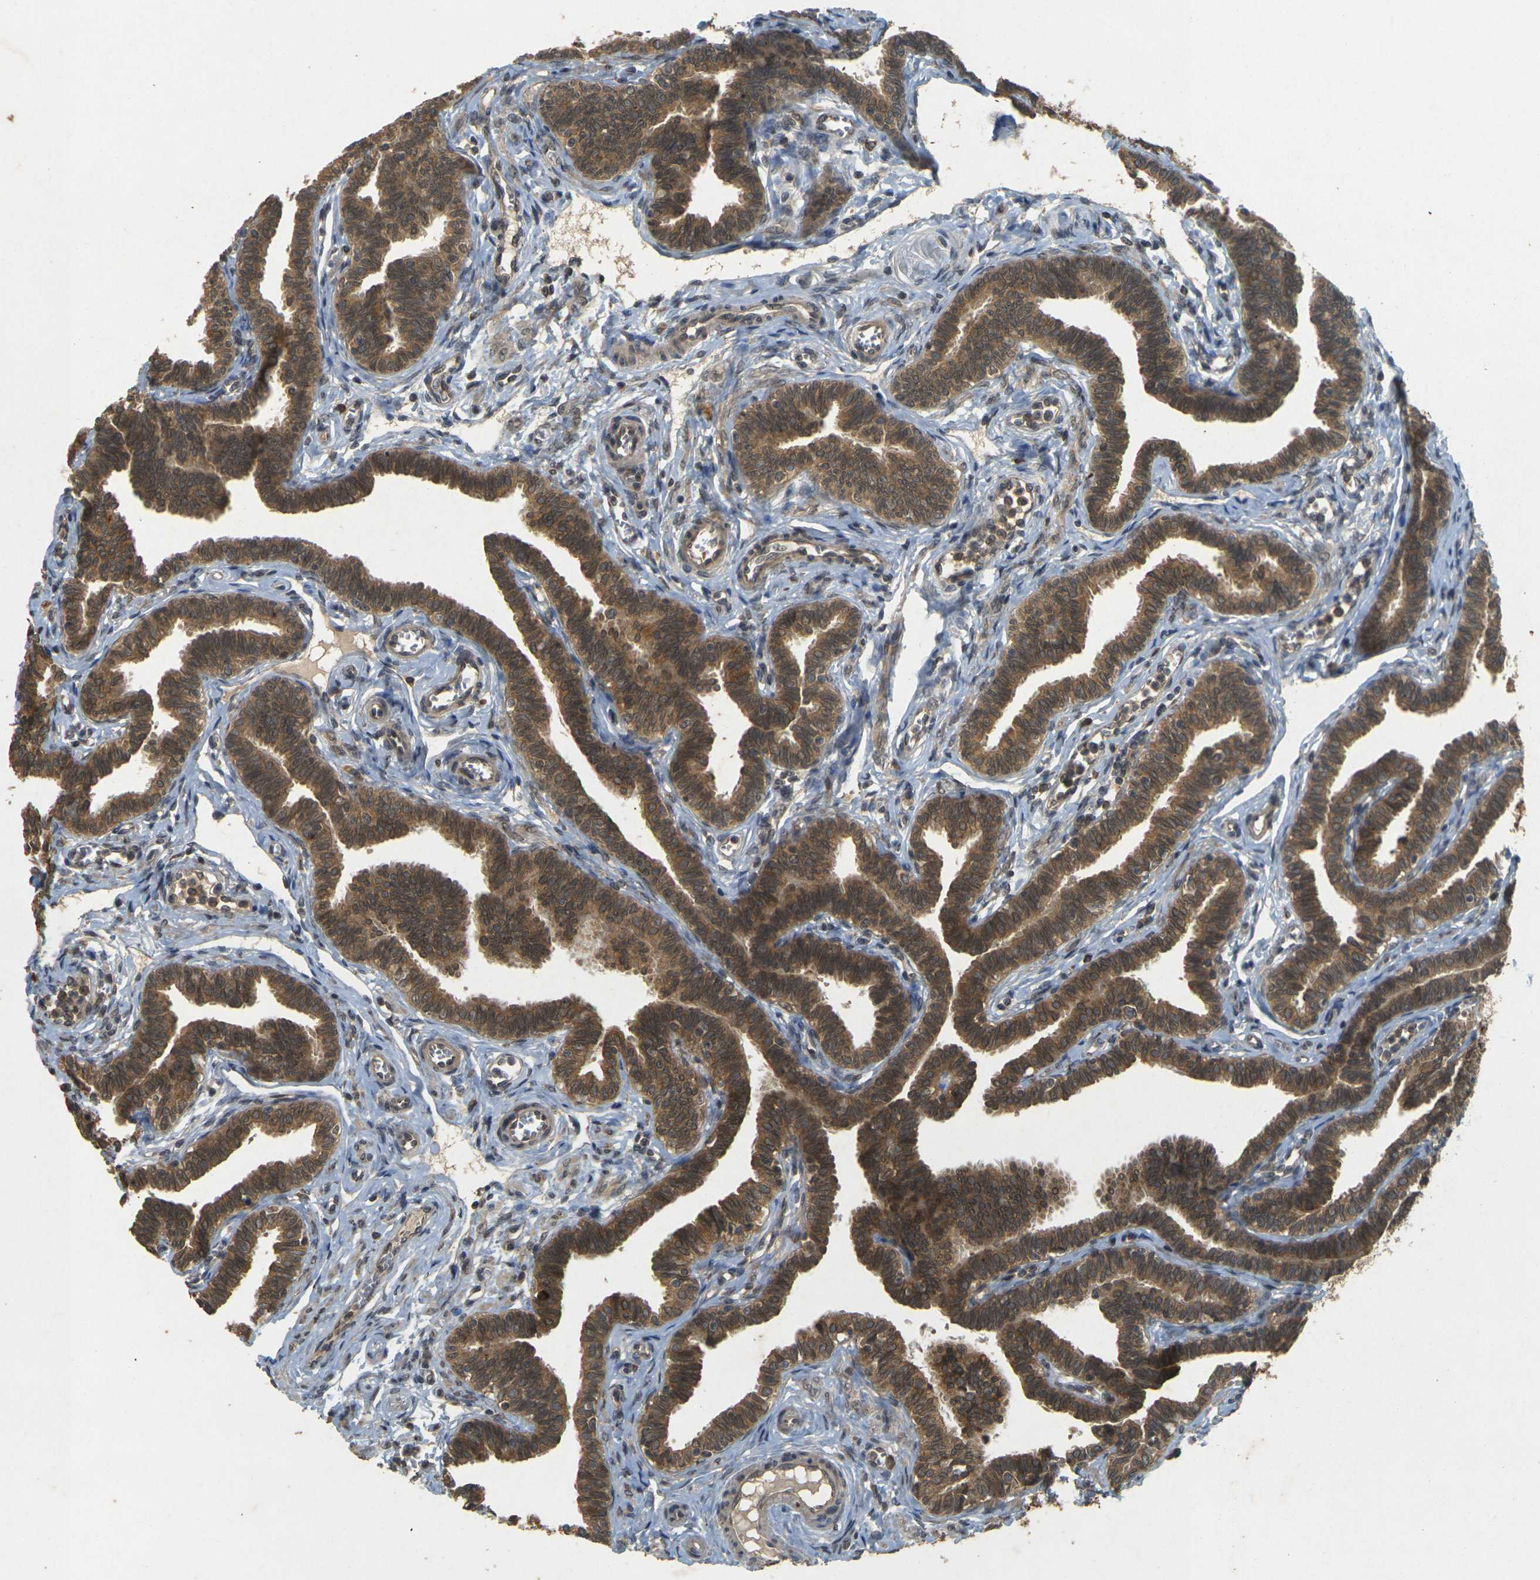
{"staining": {"intensity": "strong", "quantity": ">75%", "location": "cytoplasmic/membranous,nuclear"}, "tissue": "fallopian tube", "cell_type": "Glandular cells", "image_type": "normal", "snomed": [{"axis": "morphology", "description": "Normal tissue, NOS"}, {"axis": "topography", "description": "Fallopian tube"}, {"axis": "topography", "description": "Ovary"}], "caption": "Fallopian tube stained with DAB (3,3'-diaminobenzidine) IHC demonstrates high levels of strong cytoplasmic/membranous,nuclear expression in about >75% of glandular cells.", "gene": "ERN1", "patient": {"sex": "female", "age": 23}}